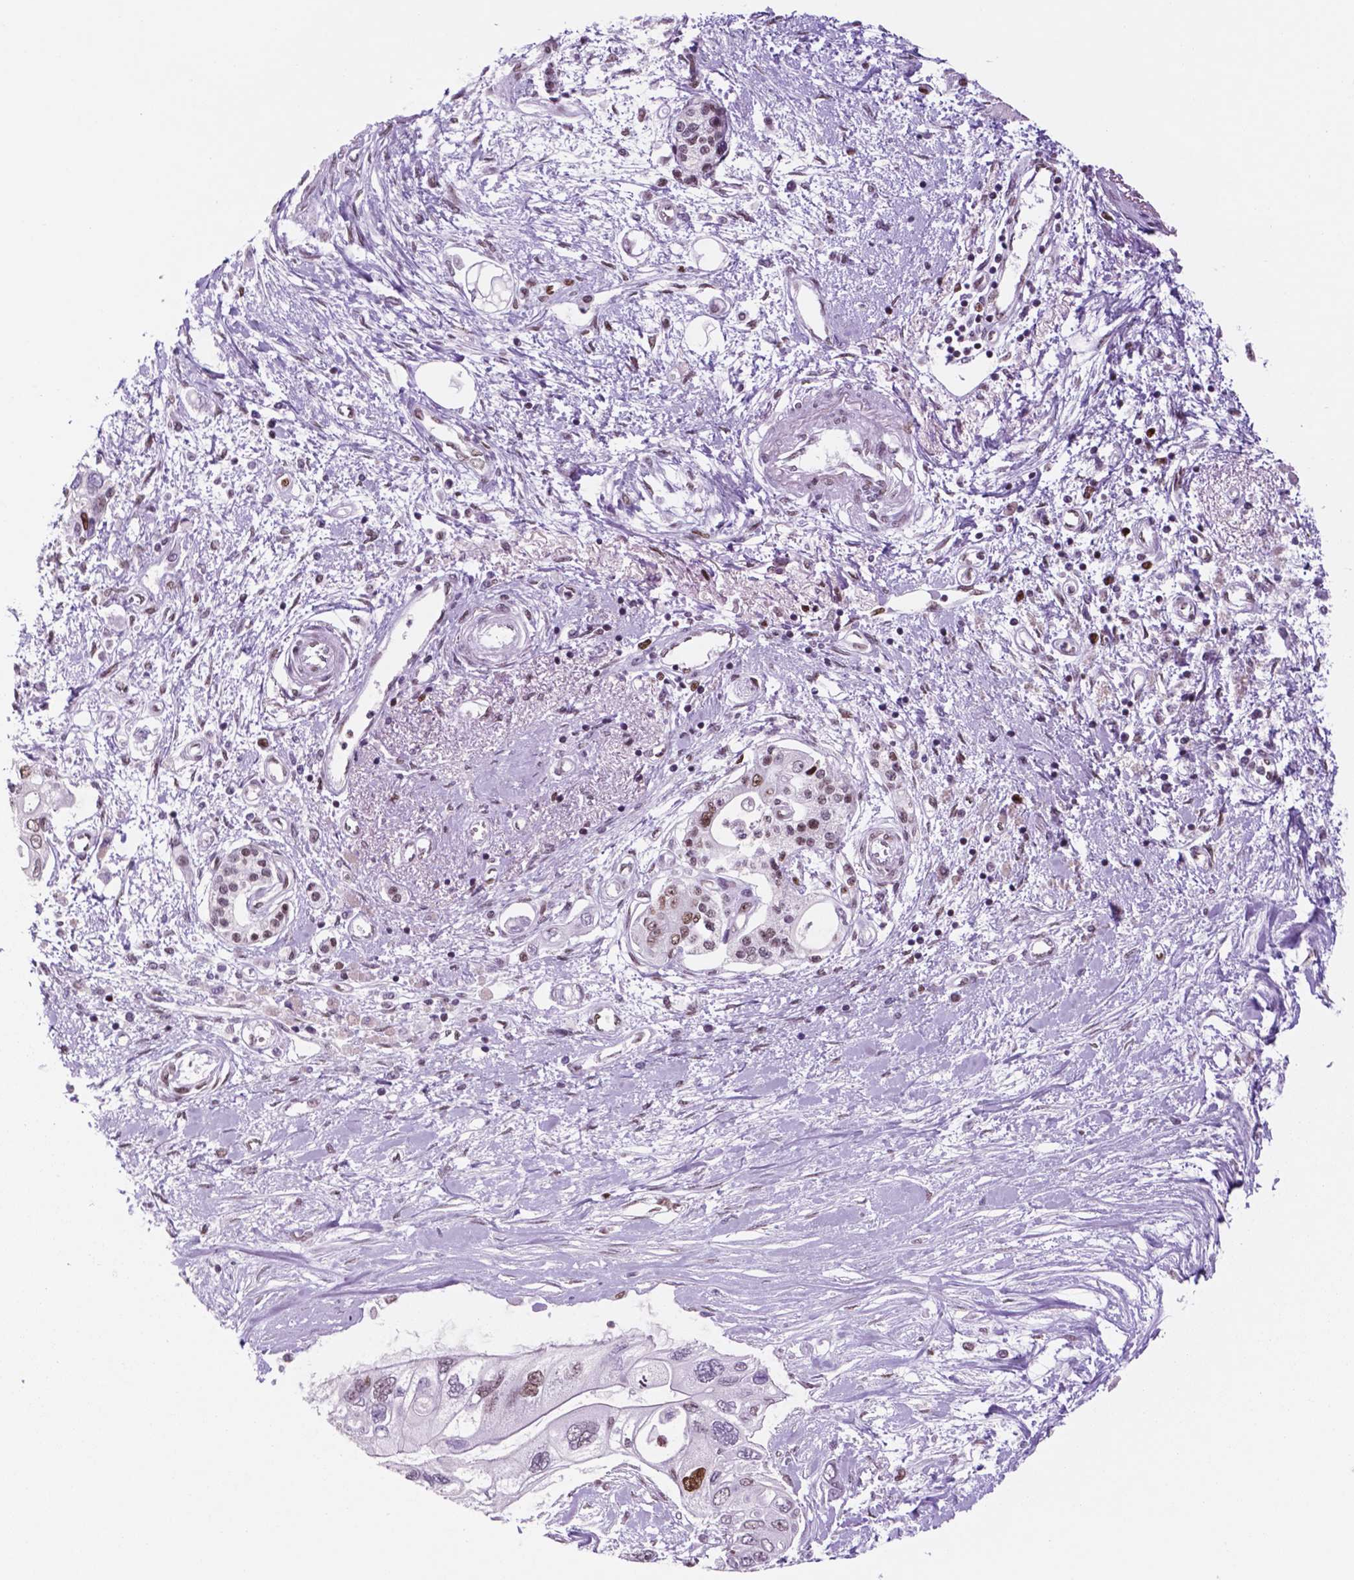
{"staining": {"intensity": "moderate", "quantity": "25%-75%", "location": "nuclear"}, "tissue": "pancreatic cancer", "cell_type": "Tumor cells", "image_type": "cancer", "snomed": [{"axis": "morphology", "description": "Adenocarcinoma, NOS"}, {"axis": "topography", "description": "Pancreas"}], "caption": "DAB (3,3'-diaminobenzidine) immunohistochemical staining of human adenocarcinoma (pancreatic) displays moderate nuclear protein expression in approximately 25%-75% of tumor cells.", "gene": "MSH6", "patient": {"sex": "female", "age": 77}}